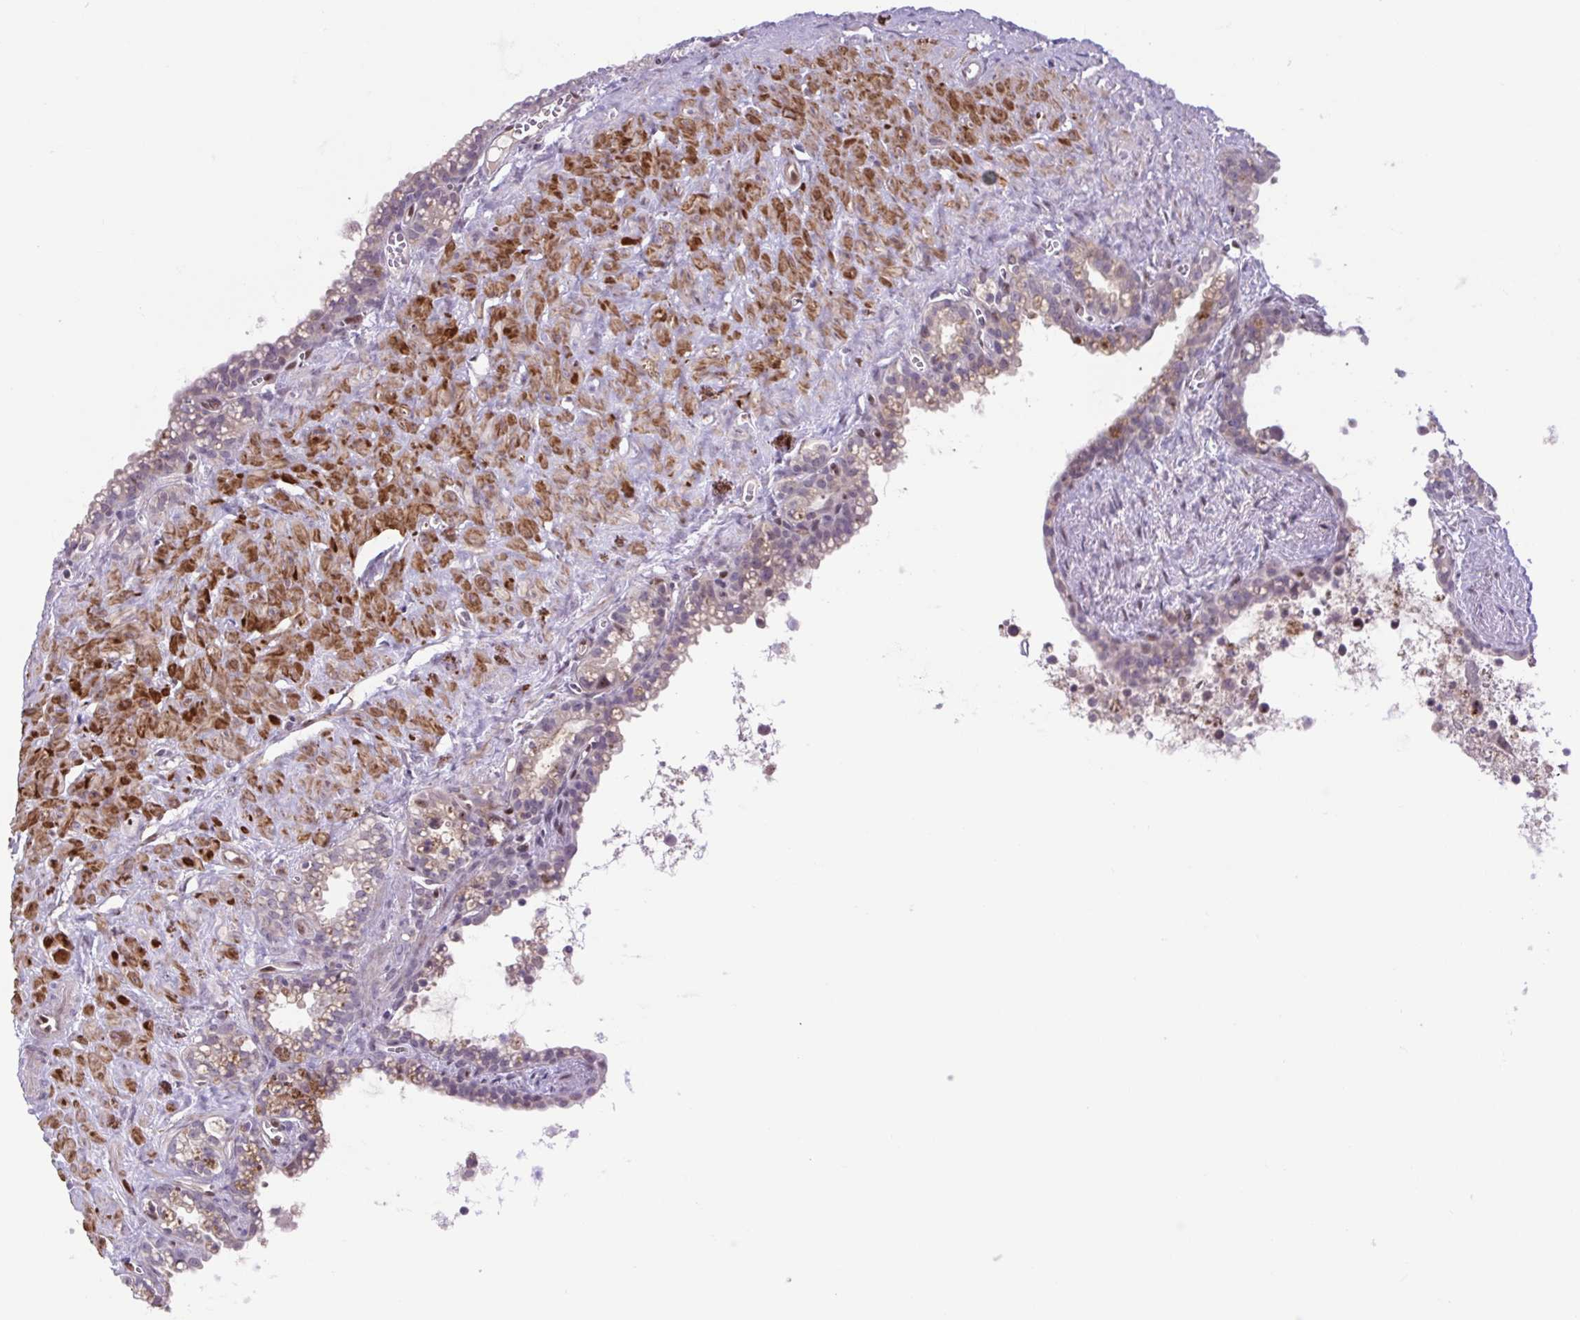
{"staining": {"intensity": "moderate", "quantity": "<25%", "location": "cytoplasmic/membranous"}, "tissue": "seminal vesicle", "cell_type": "Glandular cells", "image_type": "normal", "snomed": [{"axis": "morphology", "description": "Normal tissue, NOS"}, {"axis": "topography", "description": "Seminal veicle"}], "caption": "Seminal vesicle stained with DAB (3,3'-diaminobenzidine) immunohistochemistry displays low levels of moderate cytoplasmic/membranous expression in approximately <25% of glandular cells. Using DAB (brown) and hematoxylin (blue) stains, captured at high magnification using brightfield microscopy.", "gene": "ERG", "patient": {"sex": "male", "age": 76}}